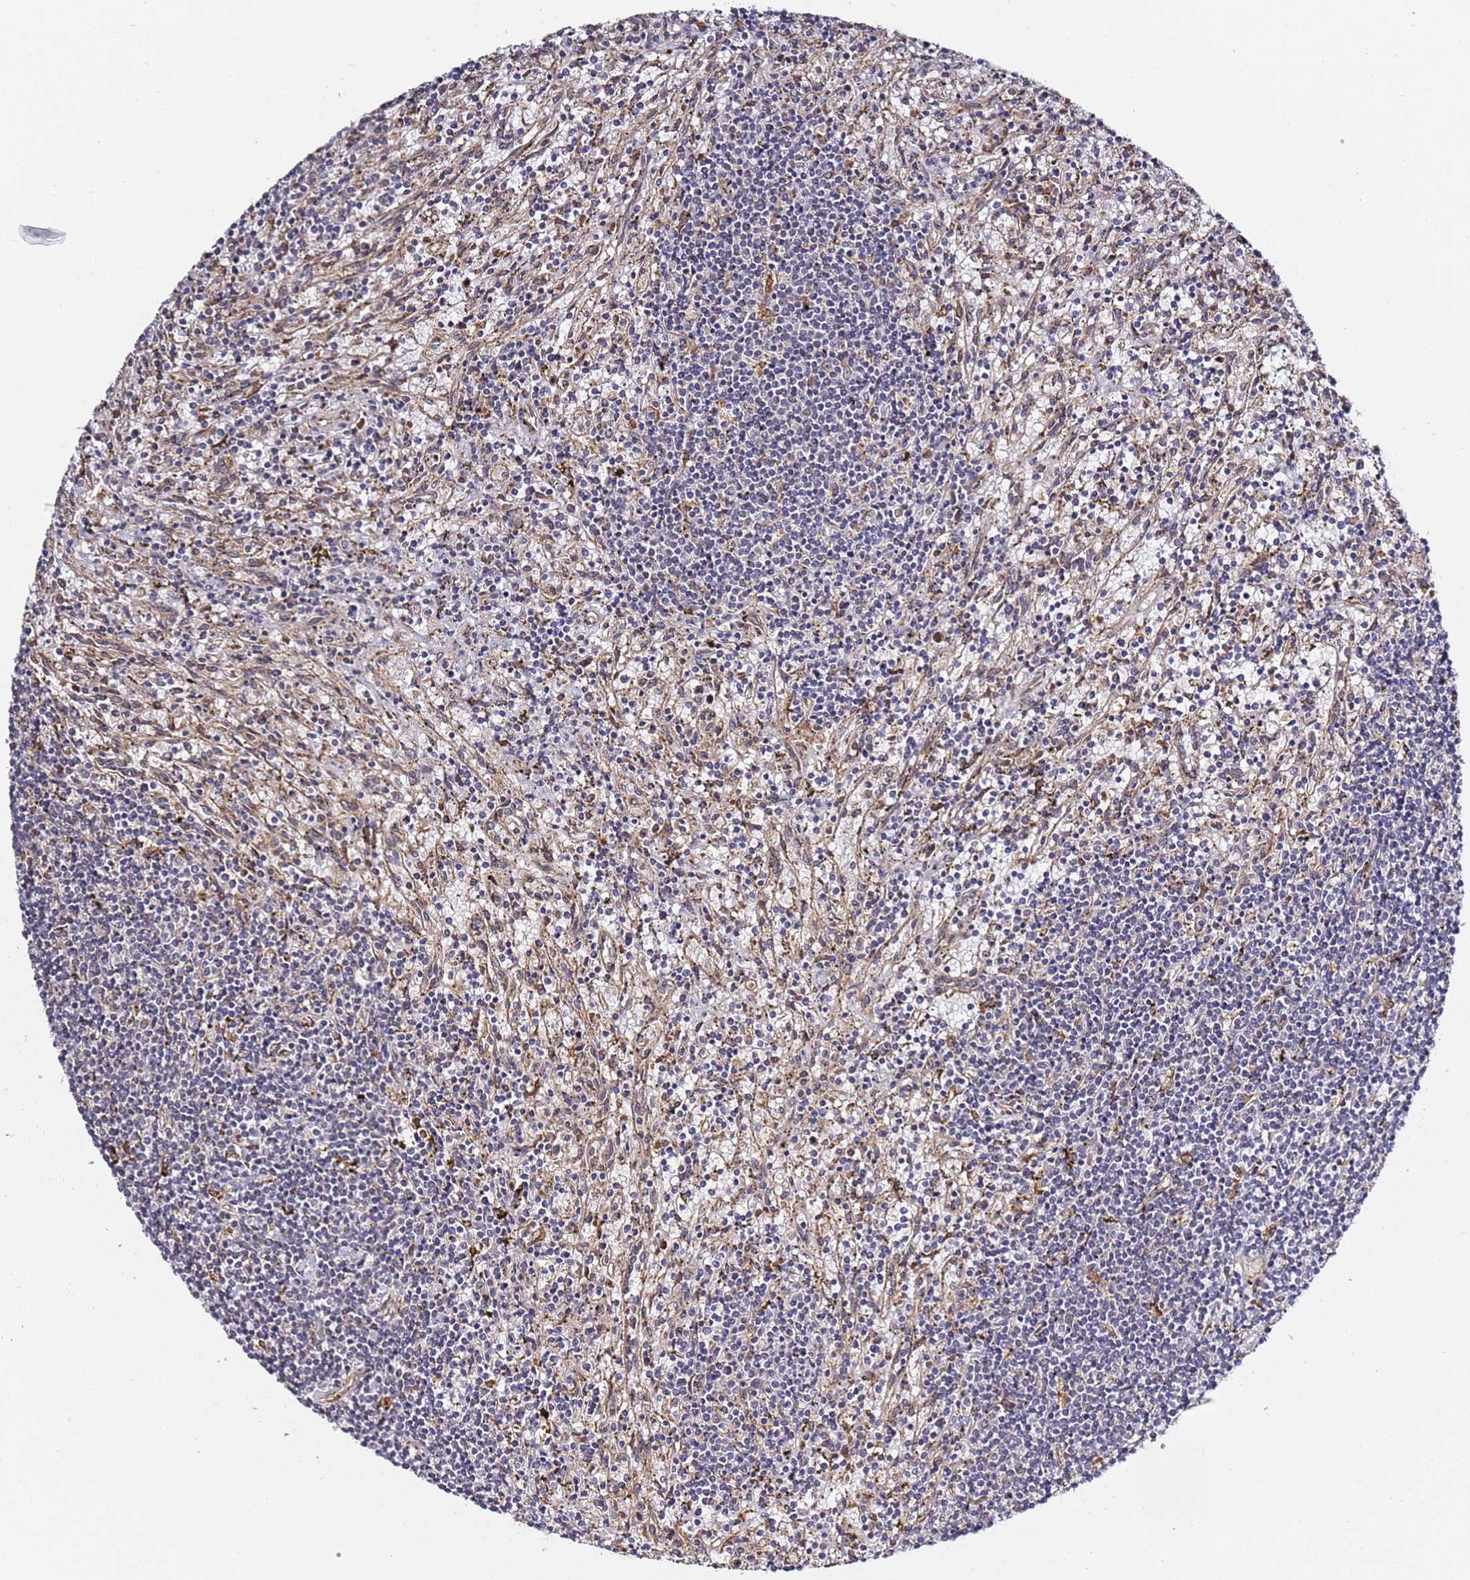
{"staining": {"intensity": "negative", "quantity": "none", "location": "none"}, "tissue": "lymphoma", "cell_type": "Tumor cells", "image_type": "cancer", "snomed": [{"axis": "morphology", "description": "Malignant lymphoma, non-Hodgkin's type, Low grade"}, {"axis": "topography", "description": "Spleen"}], "caption": "IHC photomicrograph of neoplastic tissue: low-grade malignant lymphoma, non-Hodgkin's type stained with DAB reveals no significant protein positivity in tumor cells.", "gene": "PRKAB2", "patient": {"sex": "male", "age": 76}}